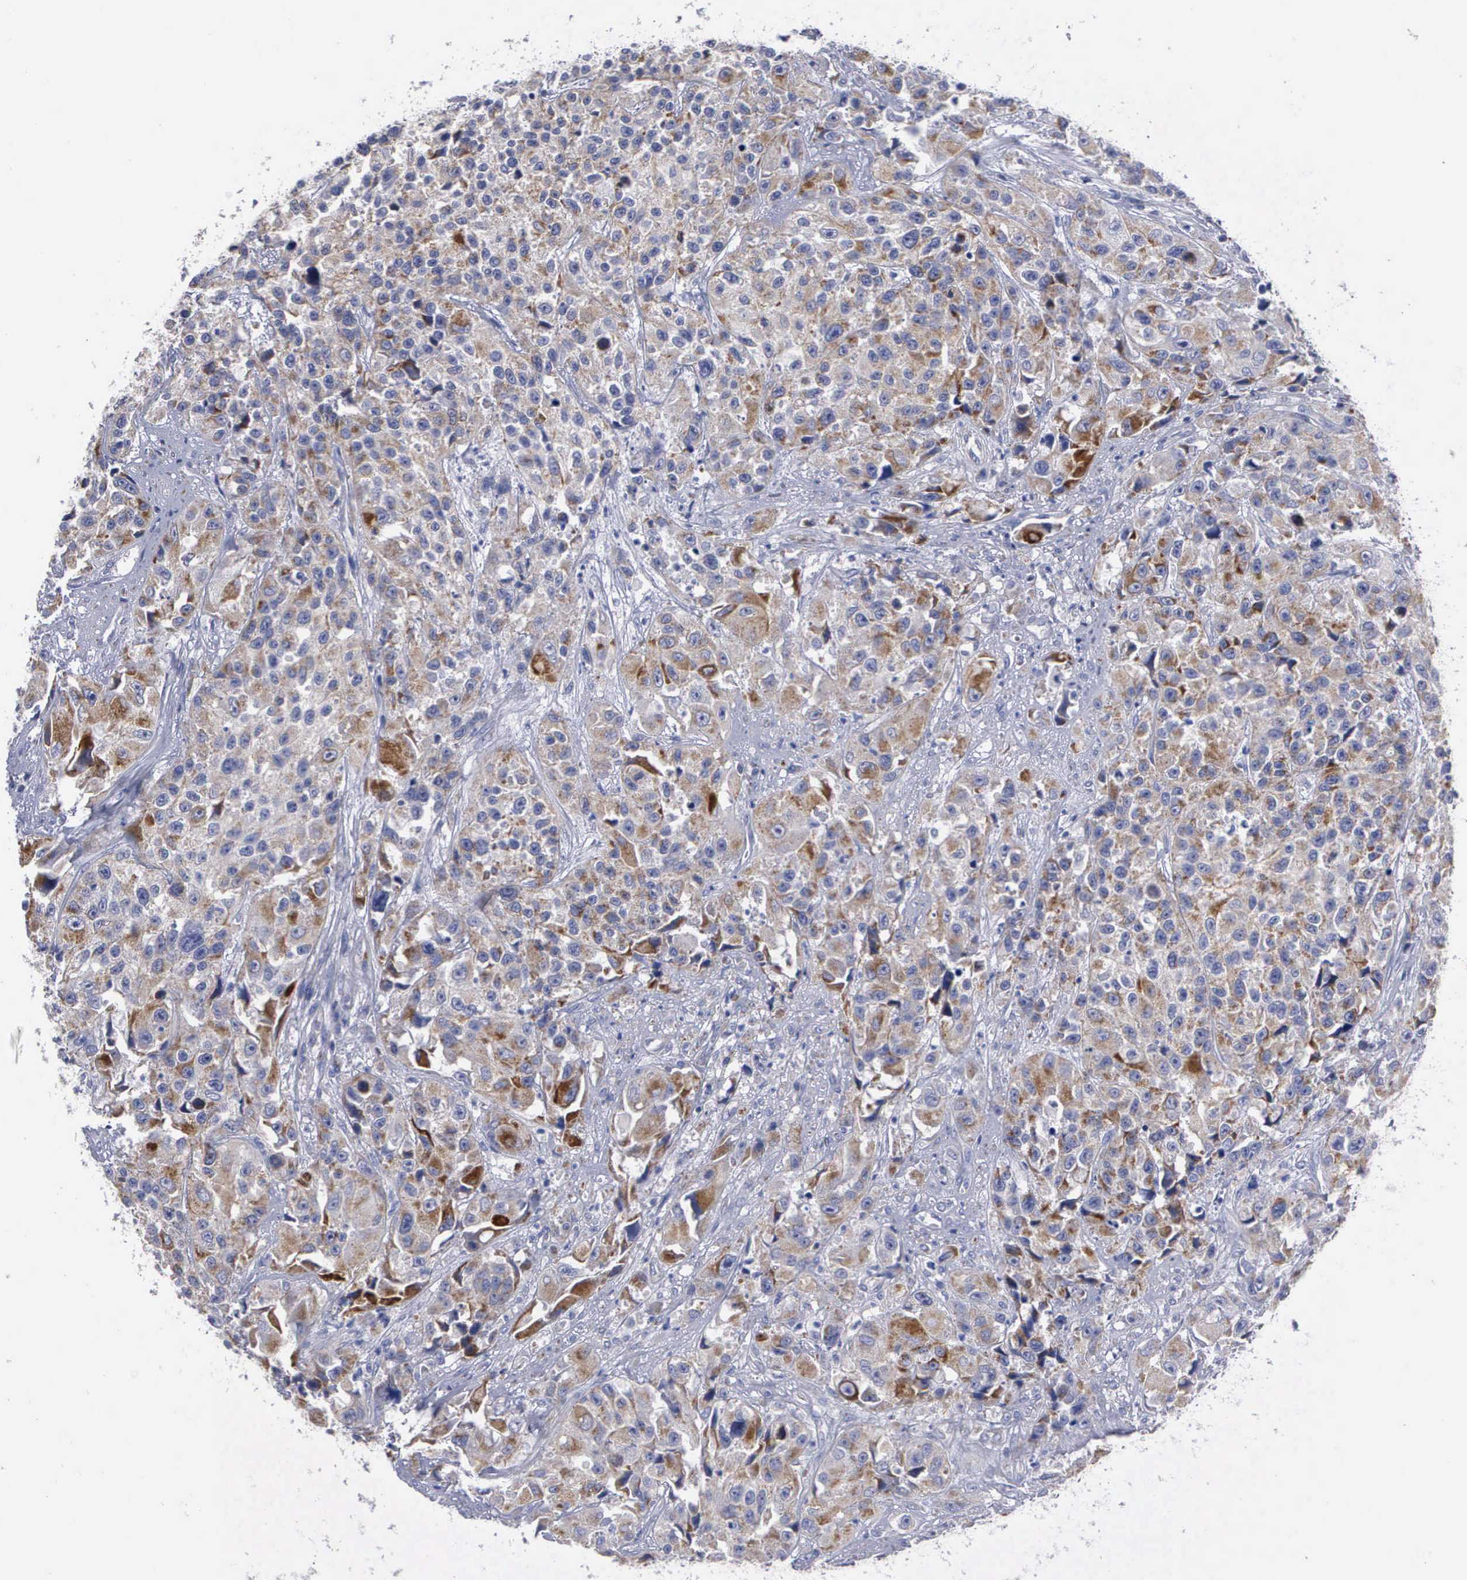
{"staining": {"intensity": "moderate", "quantity": "25%-75%", "location": "cytoplasmic/membranous"}, "tissue": "urothelial cancer", "cell_type": "Tumor cells", "image_type": "cancer", "snomed": [{"axis": "morphology", "description": "Urothelial carcinoma, High grade"}, {"axis": "topography", "description": "Urinary bladder"}], "caption": "Urothelial cancer stained with a protein marker reveals moderate staining in tumor cells.", "gene": "APOOL", "patient": {"sex": "female", "age": 81}}